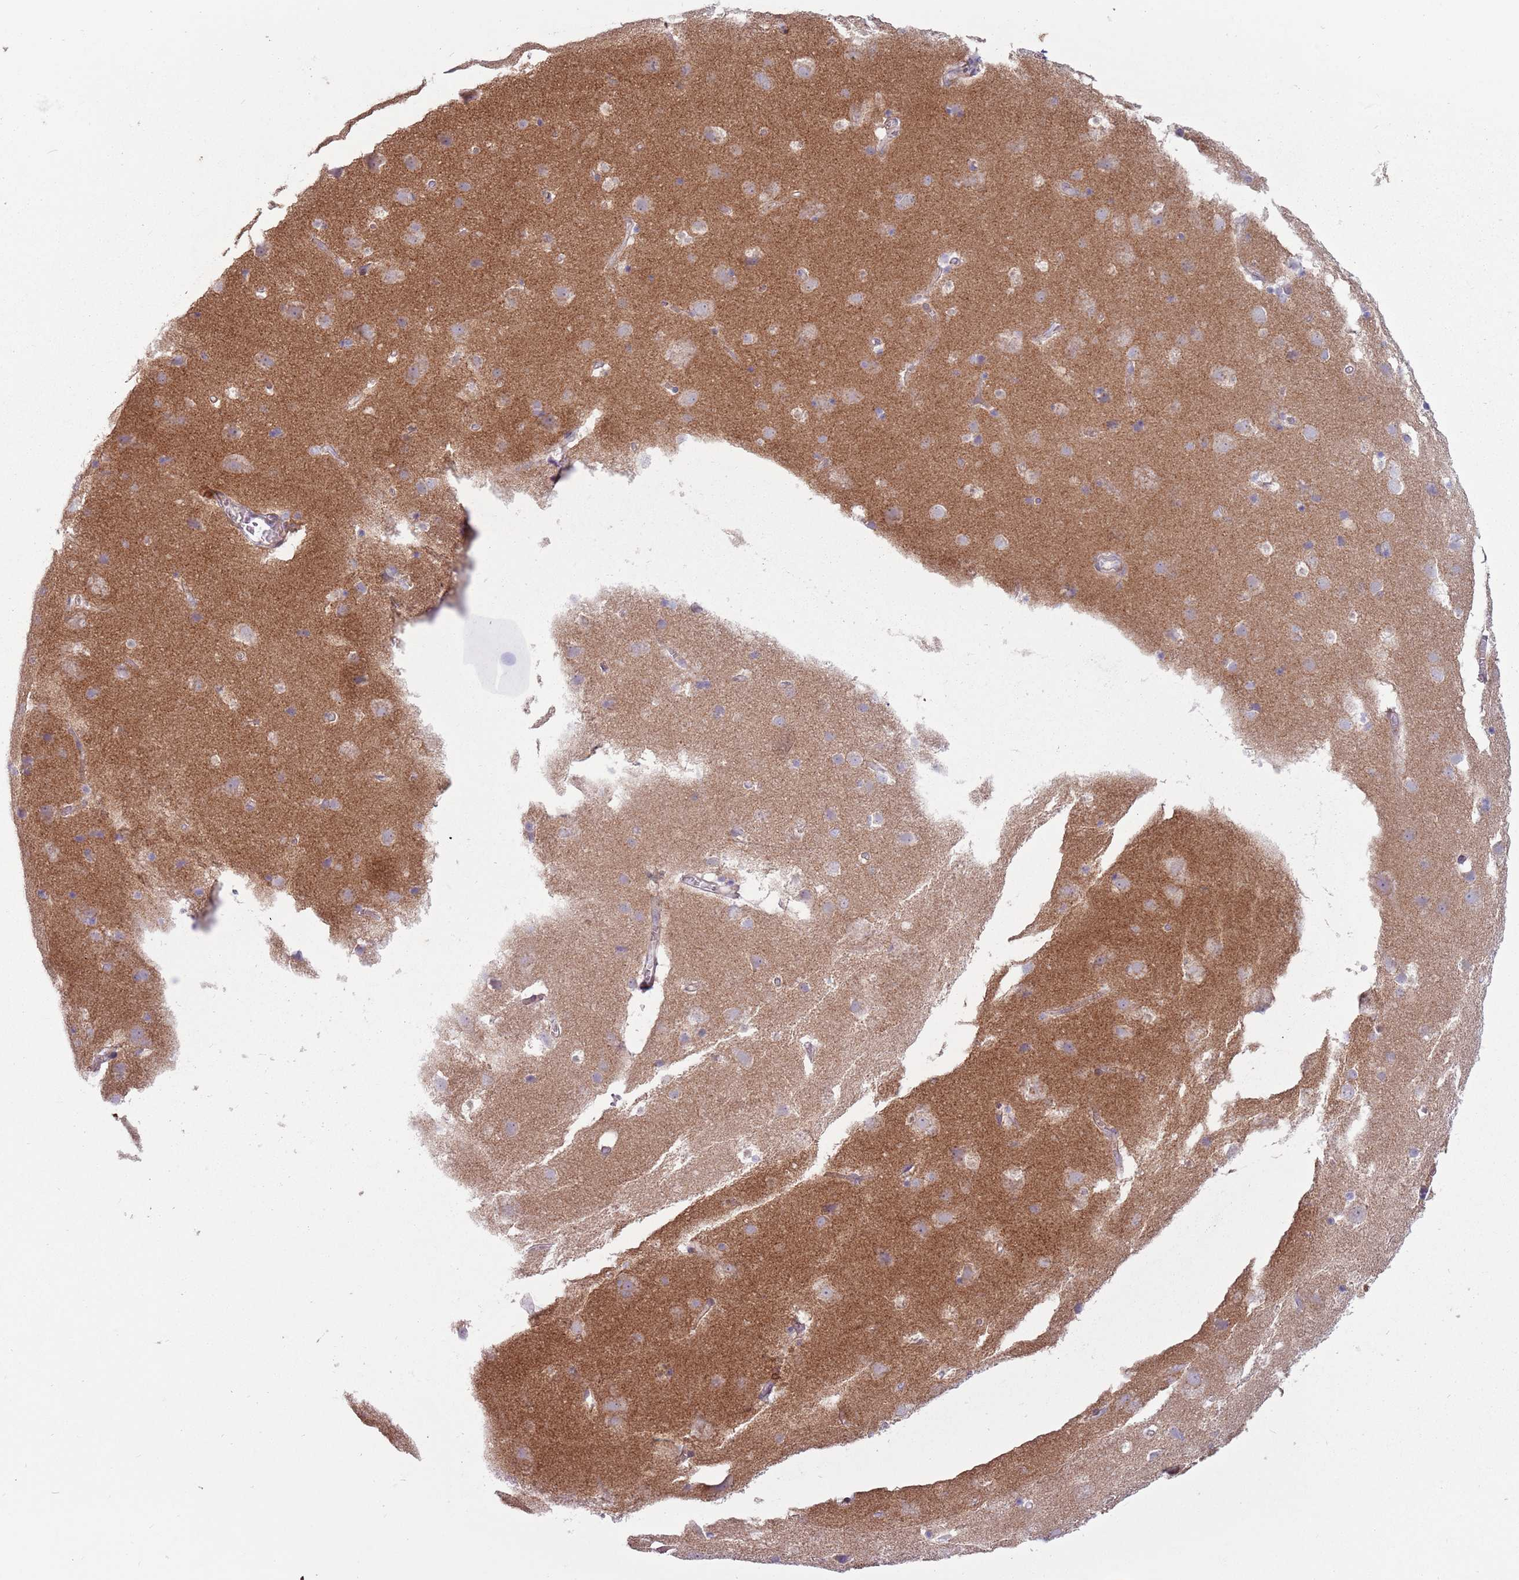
{"staining": {"intensity": "weak", "quantity": "25%-75%", "location": "cytoplasmic/membranous"}, "tissue": "cerebral cortex", "cell_type": "Endothelial cells", "image_type": "normal", "snomed": [{"axis": "morphology", "description": "Normal tissue, NOS"}, {"axis": "topography", "description": "Cerebral cortex"}], "caption": "Approximately 25%-75% of endothelial cells in benign cerebral cortex display weak cytoplasmic/membranous protein expression as visualized by brown immunohistochemical staining.", "gene": "CCDC150", "patient": {"sex": "male", "age": 54}}